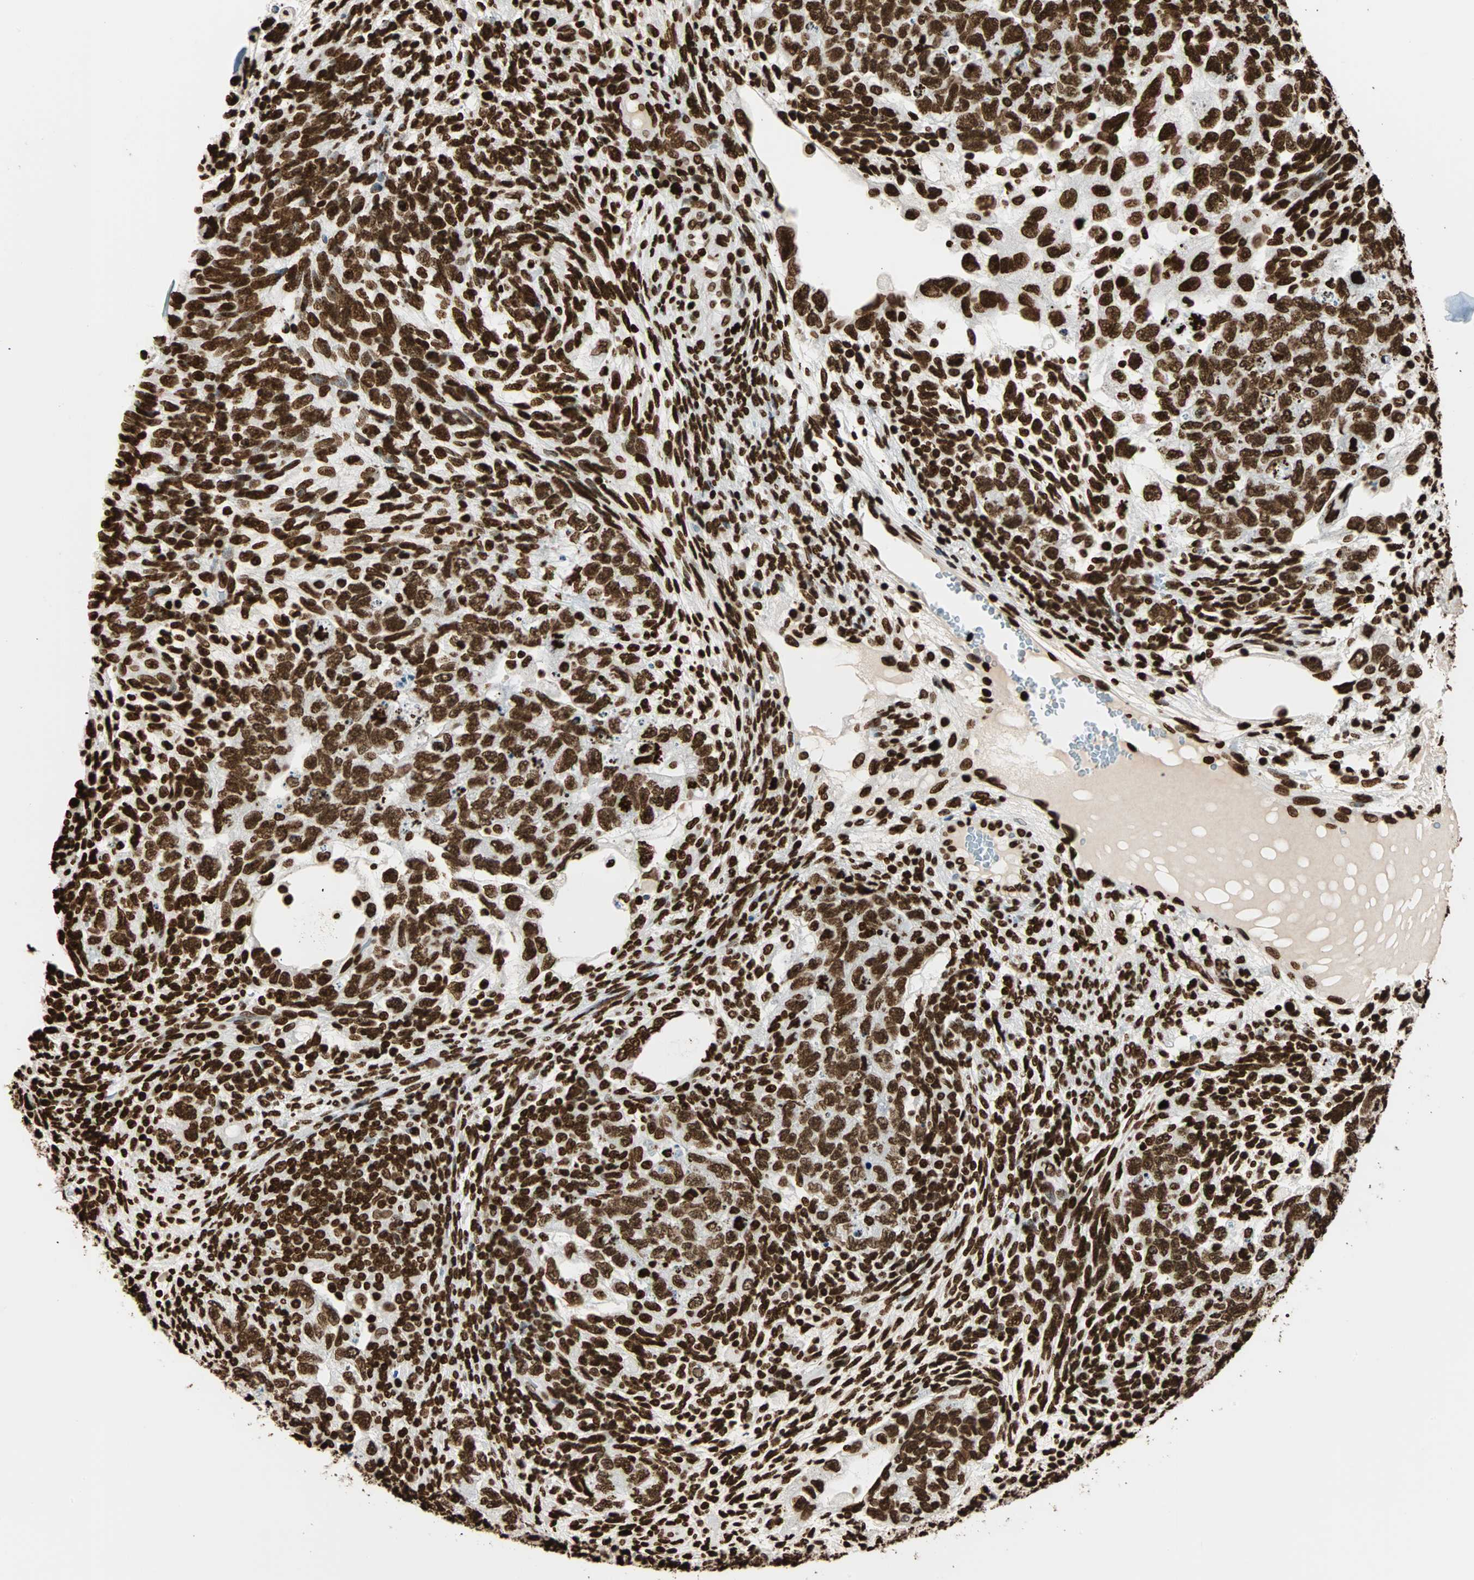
{"staining": {"intensity": "strong", "quantity": ">75%", "location": "nuclear"}, "tissue": "testis cancer", "cell_type": "Tumor cells", "image_type": "cancer", "snomed": [{"axis": "morphology", "description": "Normal tissue, NOS"}, {"axis": "morphology", "description": "Carcinoma, Embryonal, NOS"}, {"axis": "topography", "description": "Testis"}], "caption": "Protein expression analysis of embryonal carcinoma (testis) reveals strong nuclear positivity in about >75% of tumor cells.", "gene": "GLI2", "patient": {"sex": "male", "age": 36}}